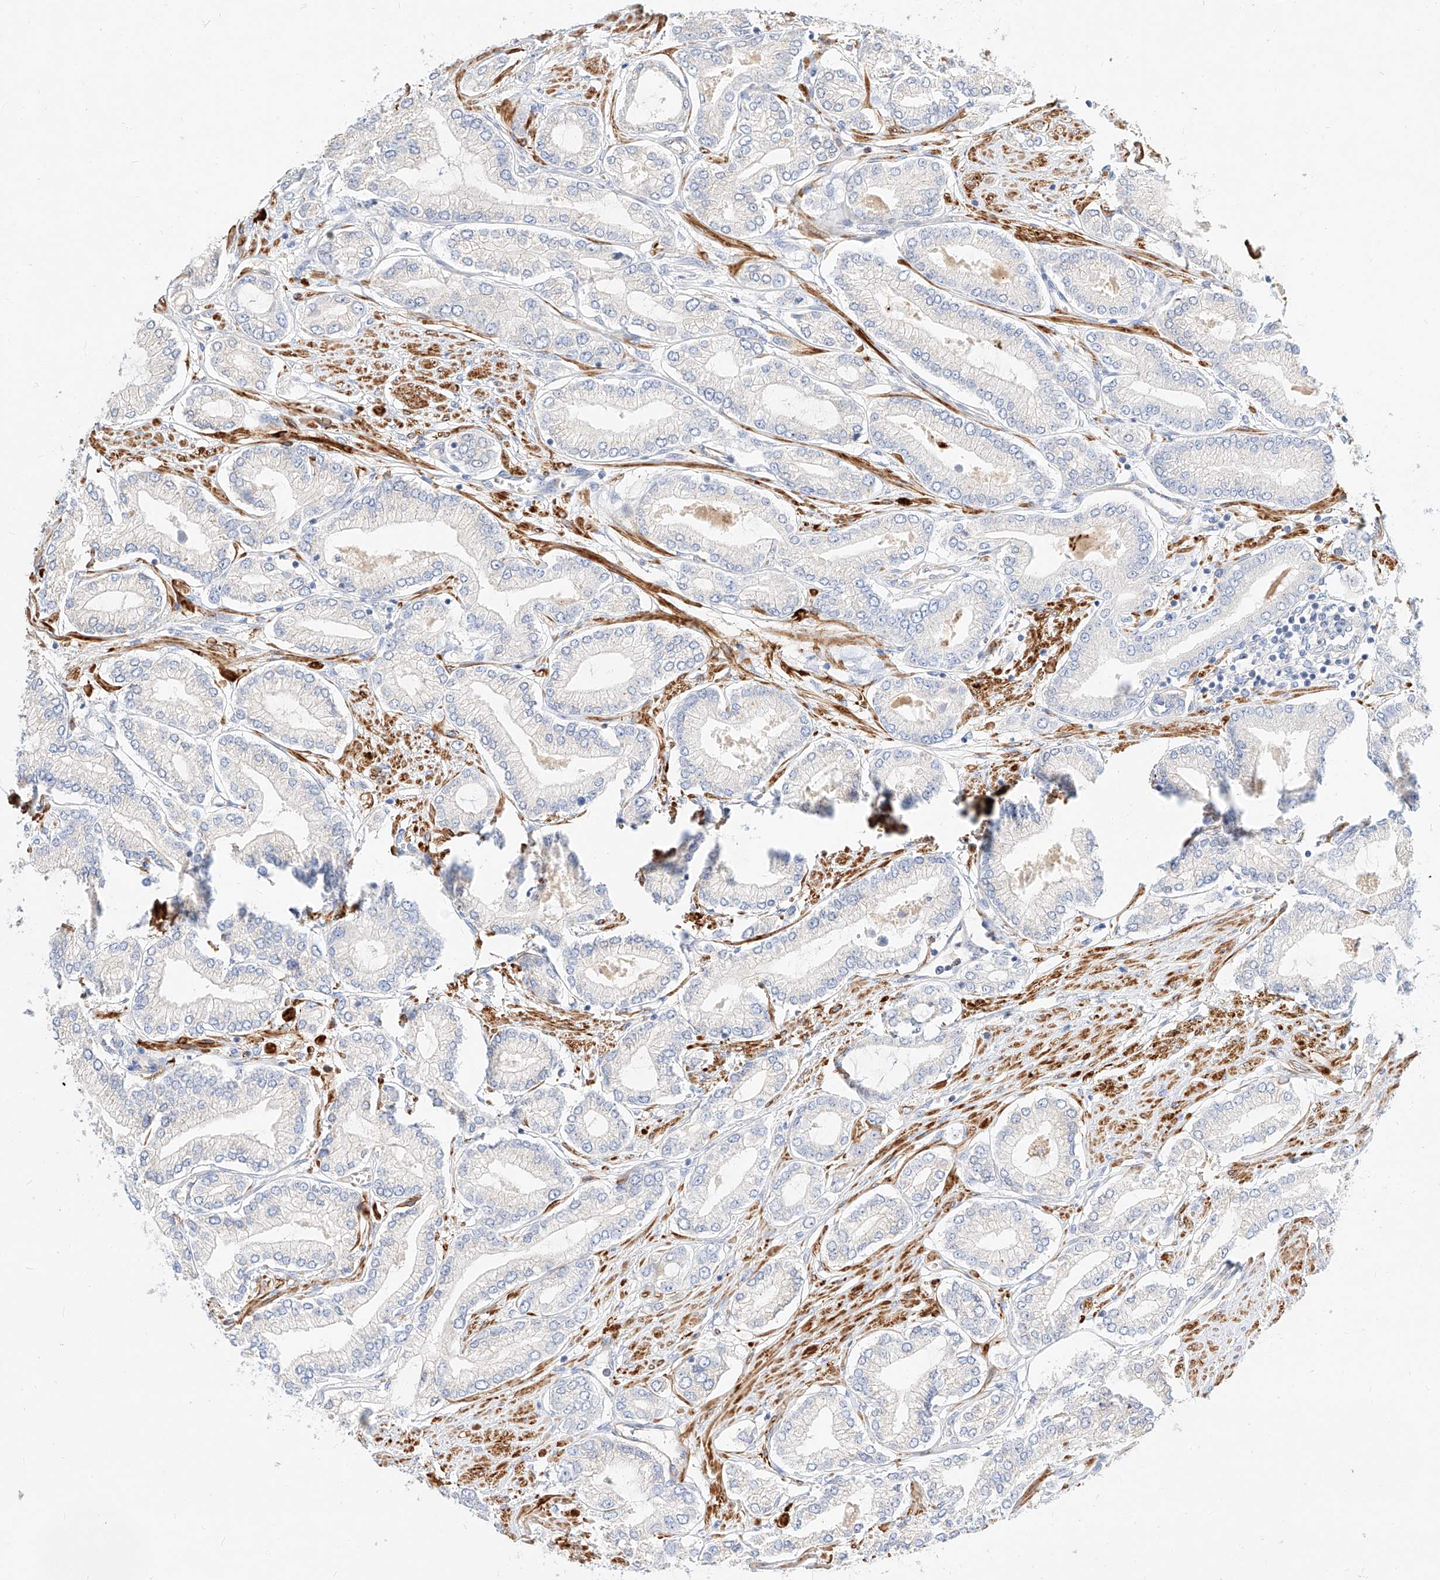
{"staining": {"intensity": "negative", "quantity": "none", "location": "none"}, "tissue": "prostate cancer", "cell_type": "Tumor cells", "image_type": "cancer", "snomed": [{"axis": "morphology", "description": "Adenocarcinoma, Low grade"}, {"axis": "topography", "description": "Prostate"}], "caption": "IHC micrograph of human prostate adenocarcinoma (low-grade) stained for a protein (brown), which reveals no positivity in tumor cells.", "gene": "KCNH5", "patient": {"sex": "male", "age": 63}}